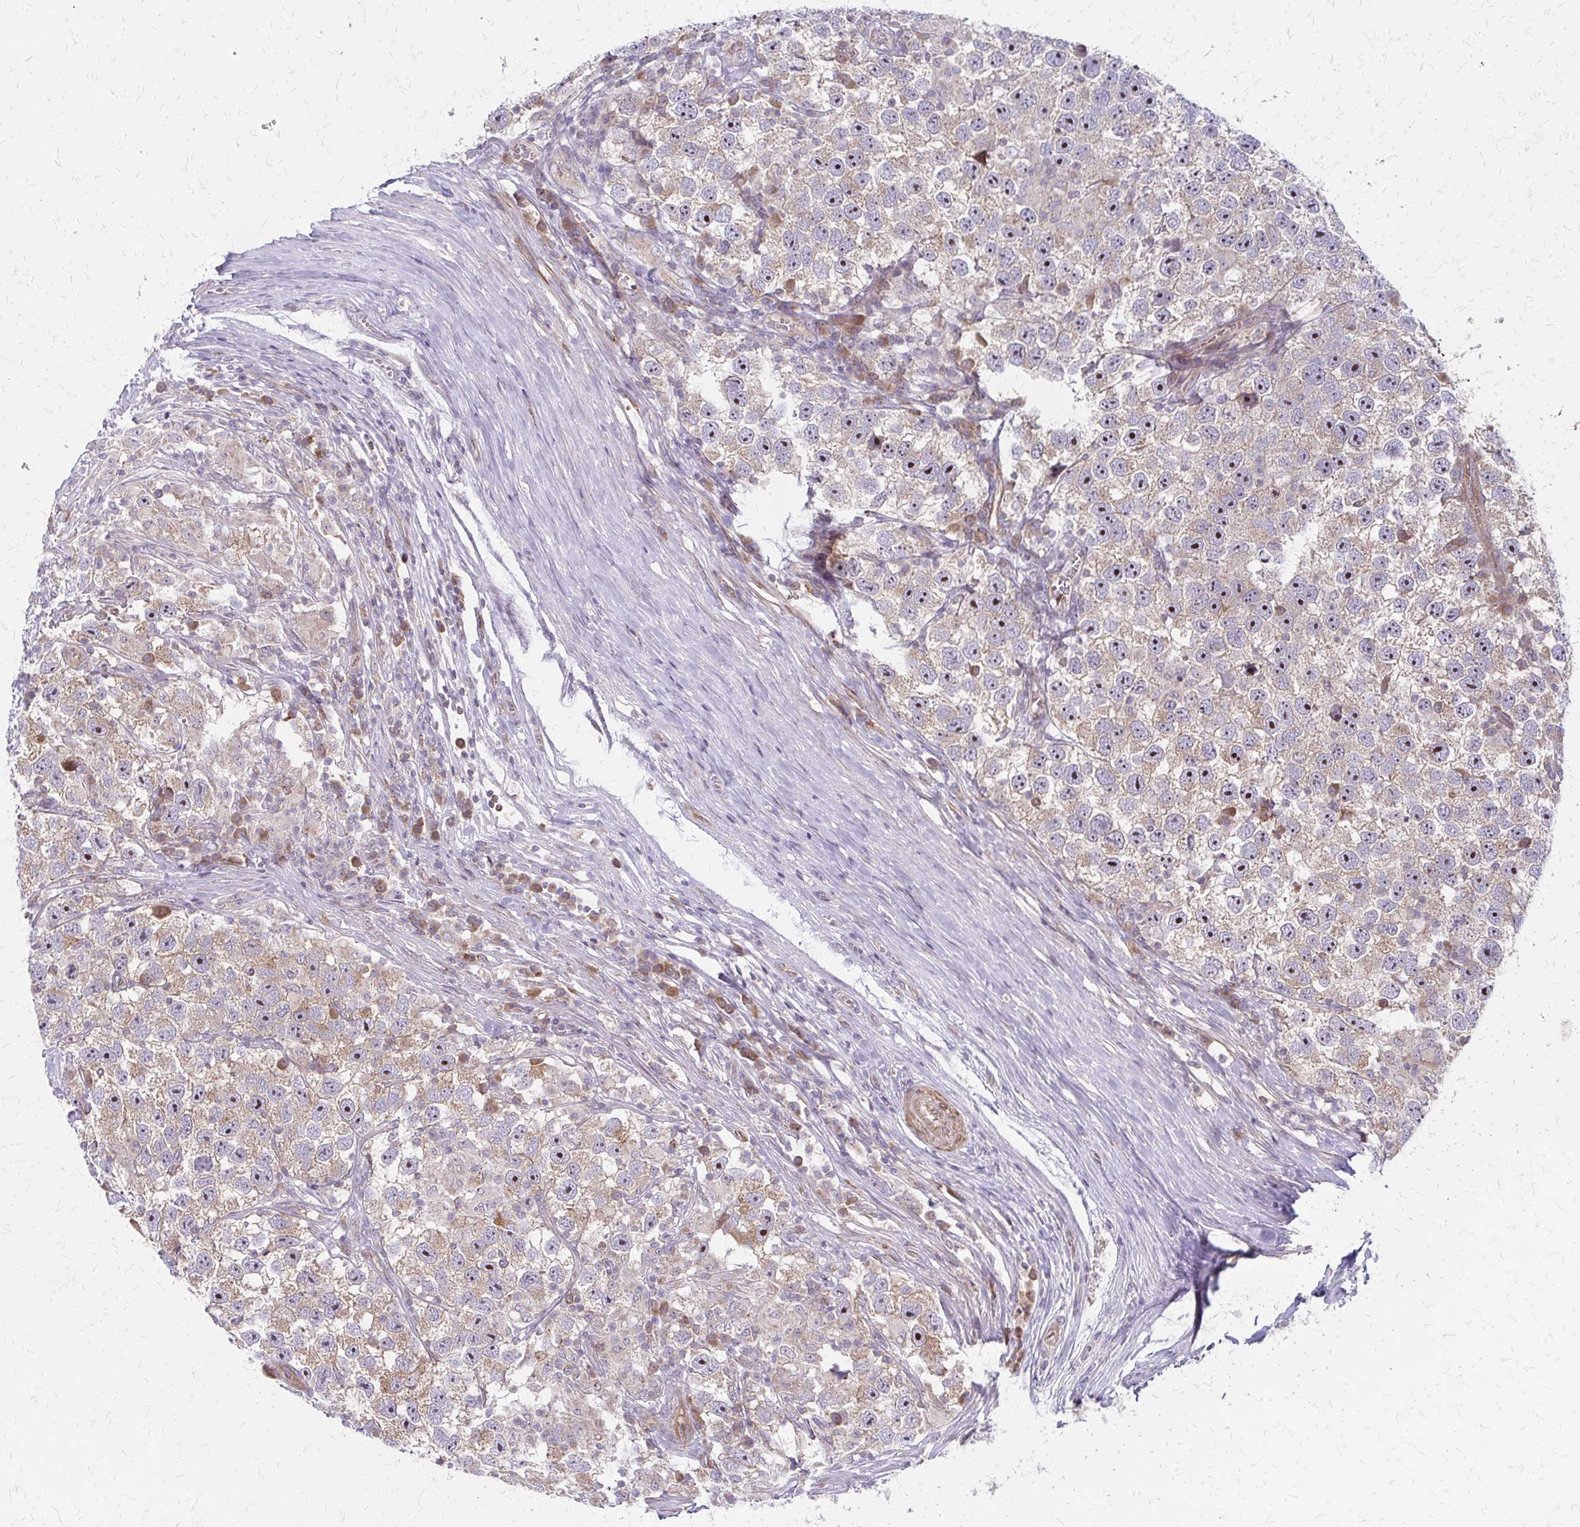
{"staining": {"intensity": "moderate", "quantity": "25%-75%", "location": "cytoplasmic/membranous,nuclear"}, "tissue": "testis cancer", "cell_type": "Tumor cells", "image_type": "cancer", "snomed": [{"axis": "morphology", "description": "Seminoma, NOS"}, {"axis": "topography", "description": "Testis"}], "caption": "Moderate cytoplasmic/membranous and nuclear staining for a protein is identified in about 25%-75% of tumor cells of seminoma (testis) using immunohistochemistry (IHC).", "gene": "ZNF383", "patient": {"sex": "male", "age": 26}}